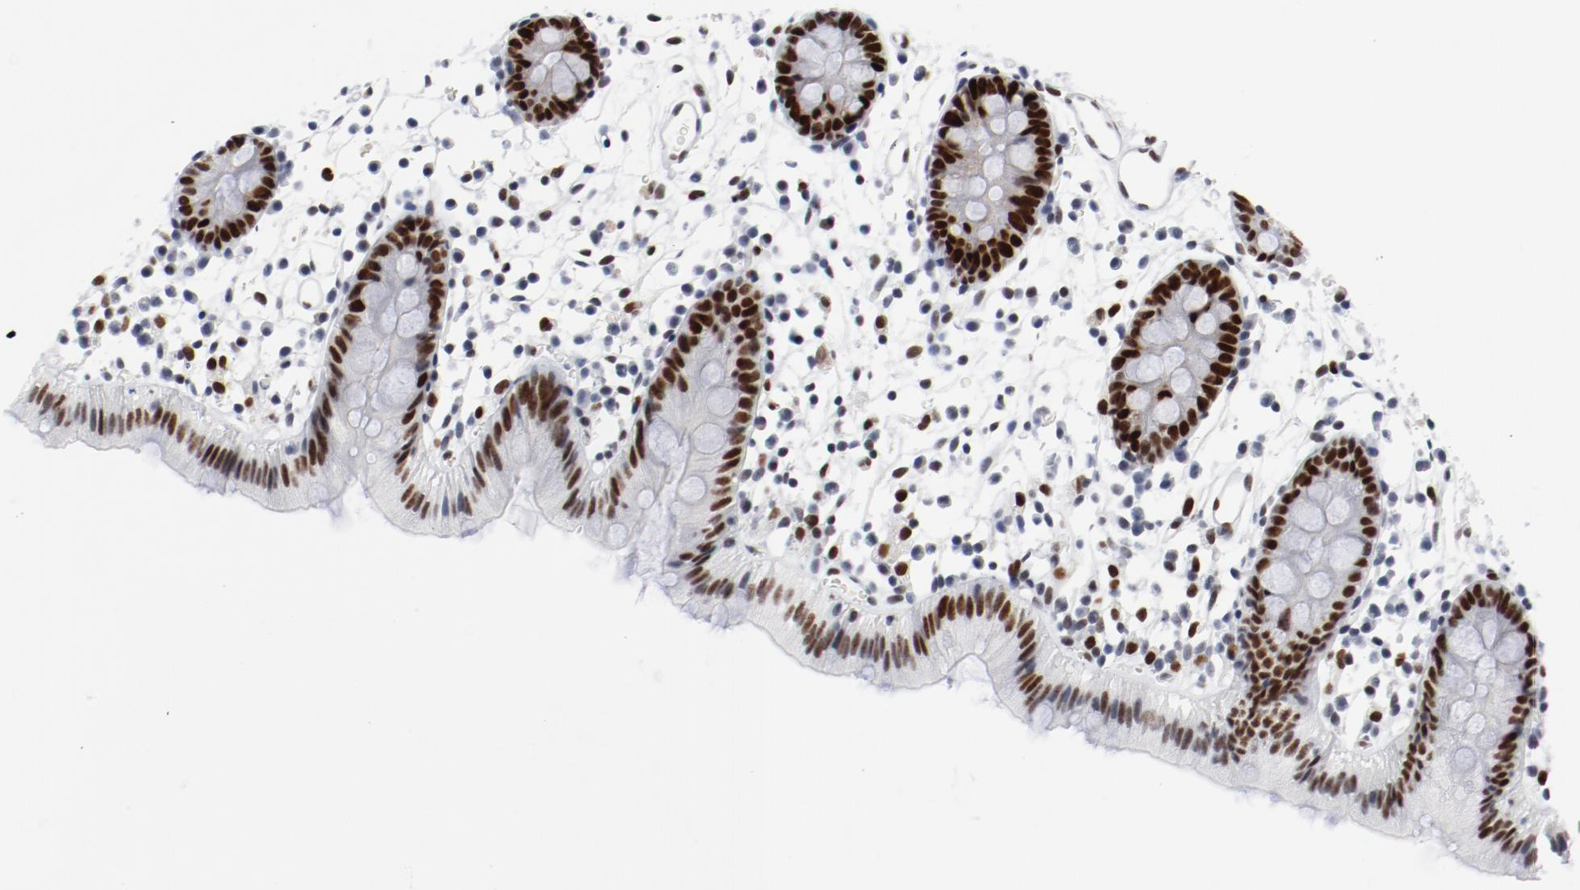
{"staining": {"intensity": "moderate", "quantity": ">75%", "location": "nuclear"}, "tissue": "colon", "cell_type": "Endothelial cells", "image_type": "normal", "snomed": [{"axis": "morphology", "description": "Normal tissue, NOS"}, {"axis": "topography", "description": "Colon"}], "caption": "Immunohistochemical staining of benign colon demonstrates >75% levels of moderate nuclear protein expression in approximately >75% of endothelial cells. The protein is stained brown, and the nuclei are stained in blue (DAB IHC with brightfield microscopy, high magnification).", "gene": "POLD1", "patient": {"sex": "male", "age": 14}}